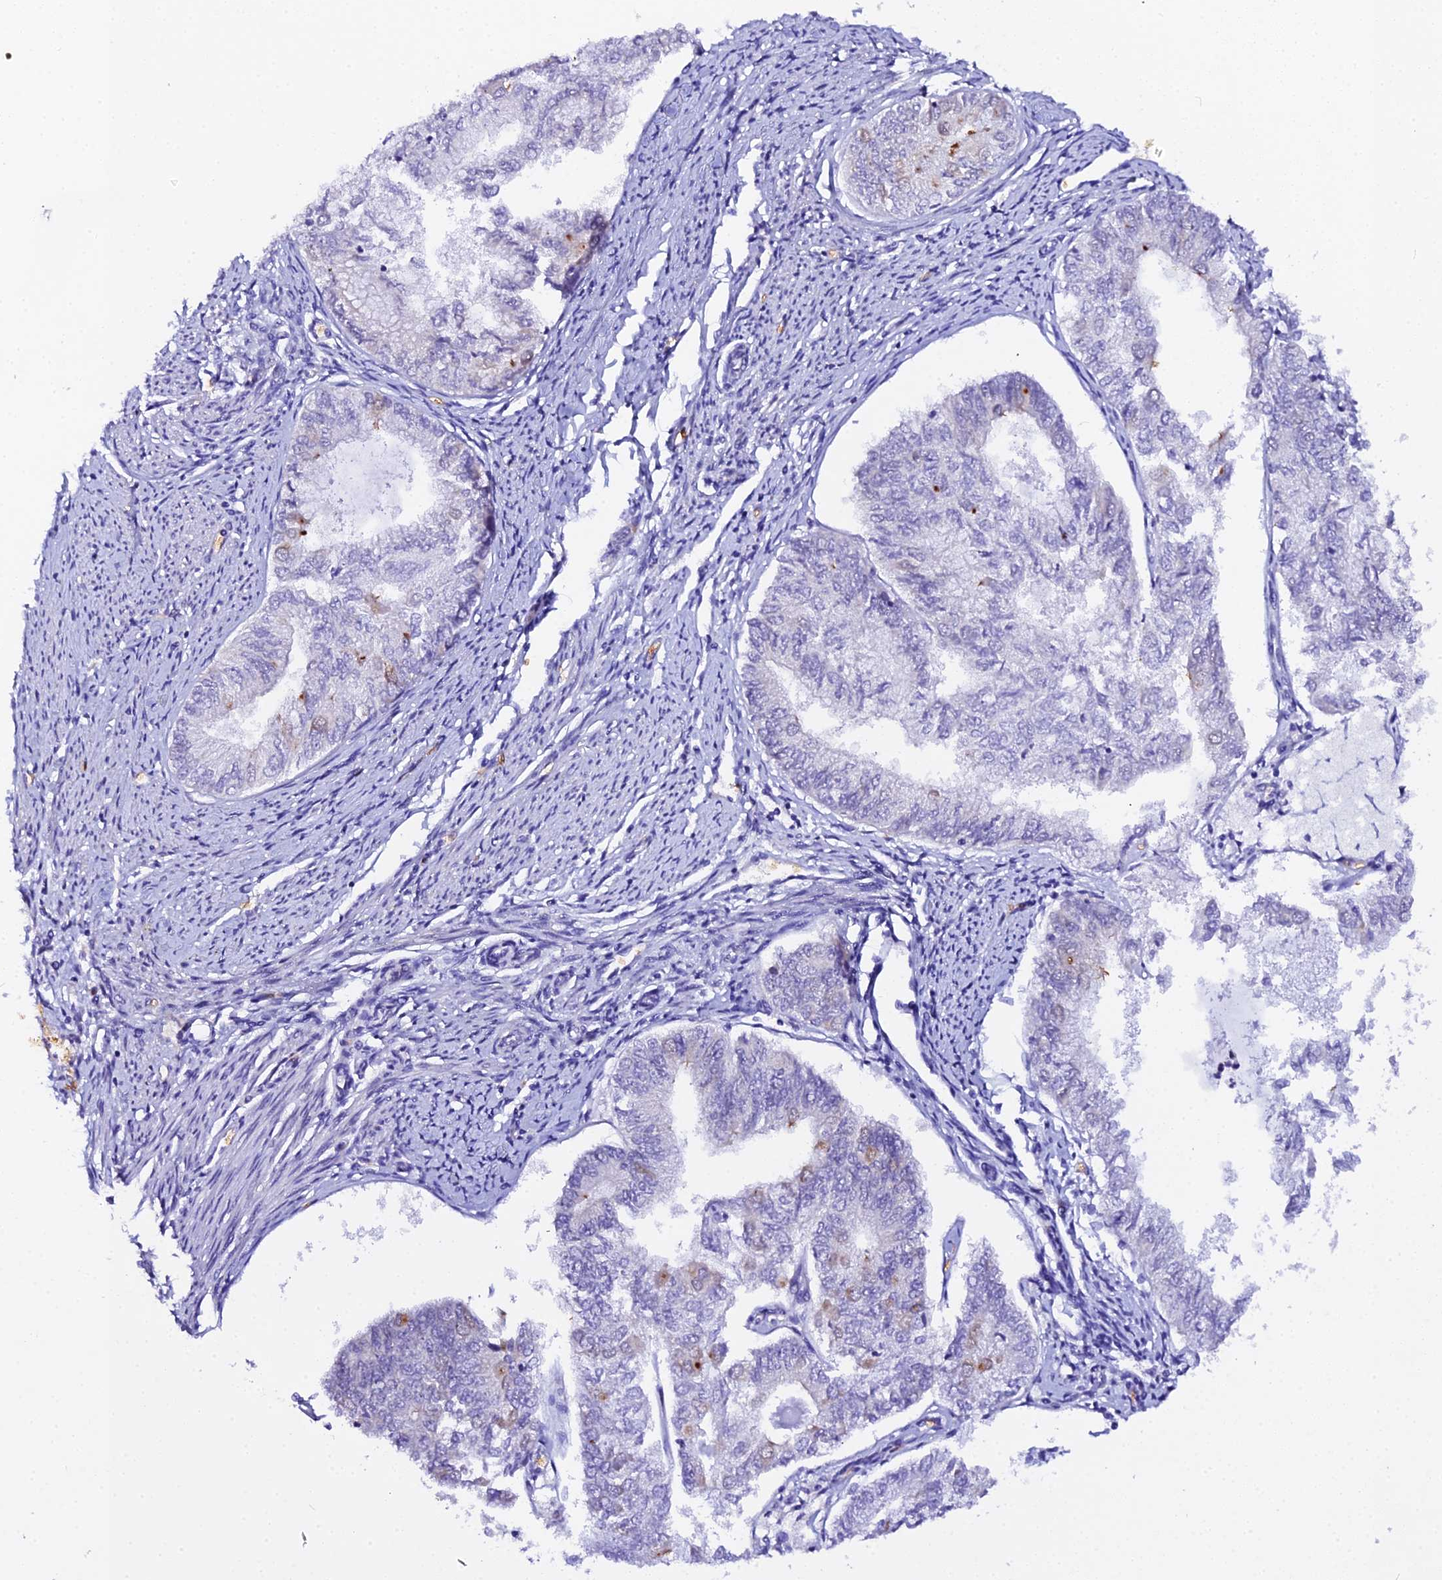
{"staining": {"intensity": "negative", "quantity": "none", "location": "none"}, "tissue": "endometrial cancer", "cell_type": "Tumor cells", "image_type": "cancer", "snomed": [{"axis": "morphology", "description": "Adenocarcinoma, NOS"}, {"axis": "topography", "description": "Endometrium"}], "caption": "Immunohistochemistry (IHC) of human endometrial adenocarcinoma reveals no positivity in tumor cells. (DAB IHC, high magnification).", "gene": "CFAP45", "patient": {"sex": "female", "age": 68}}